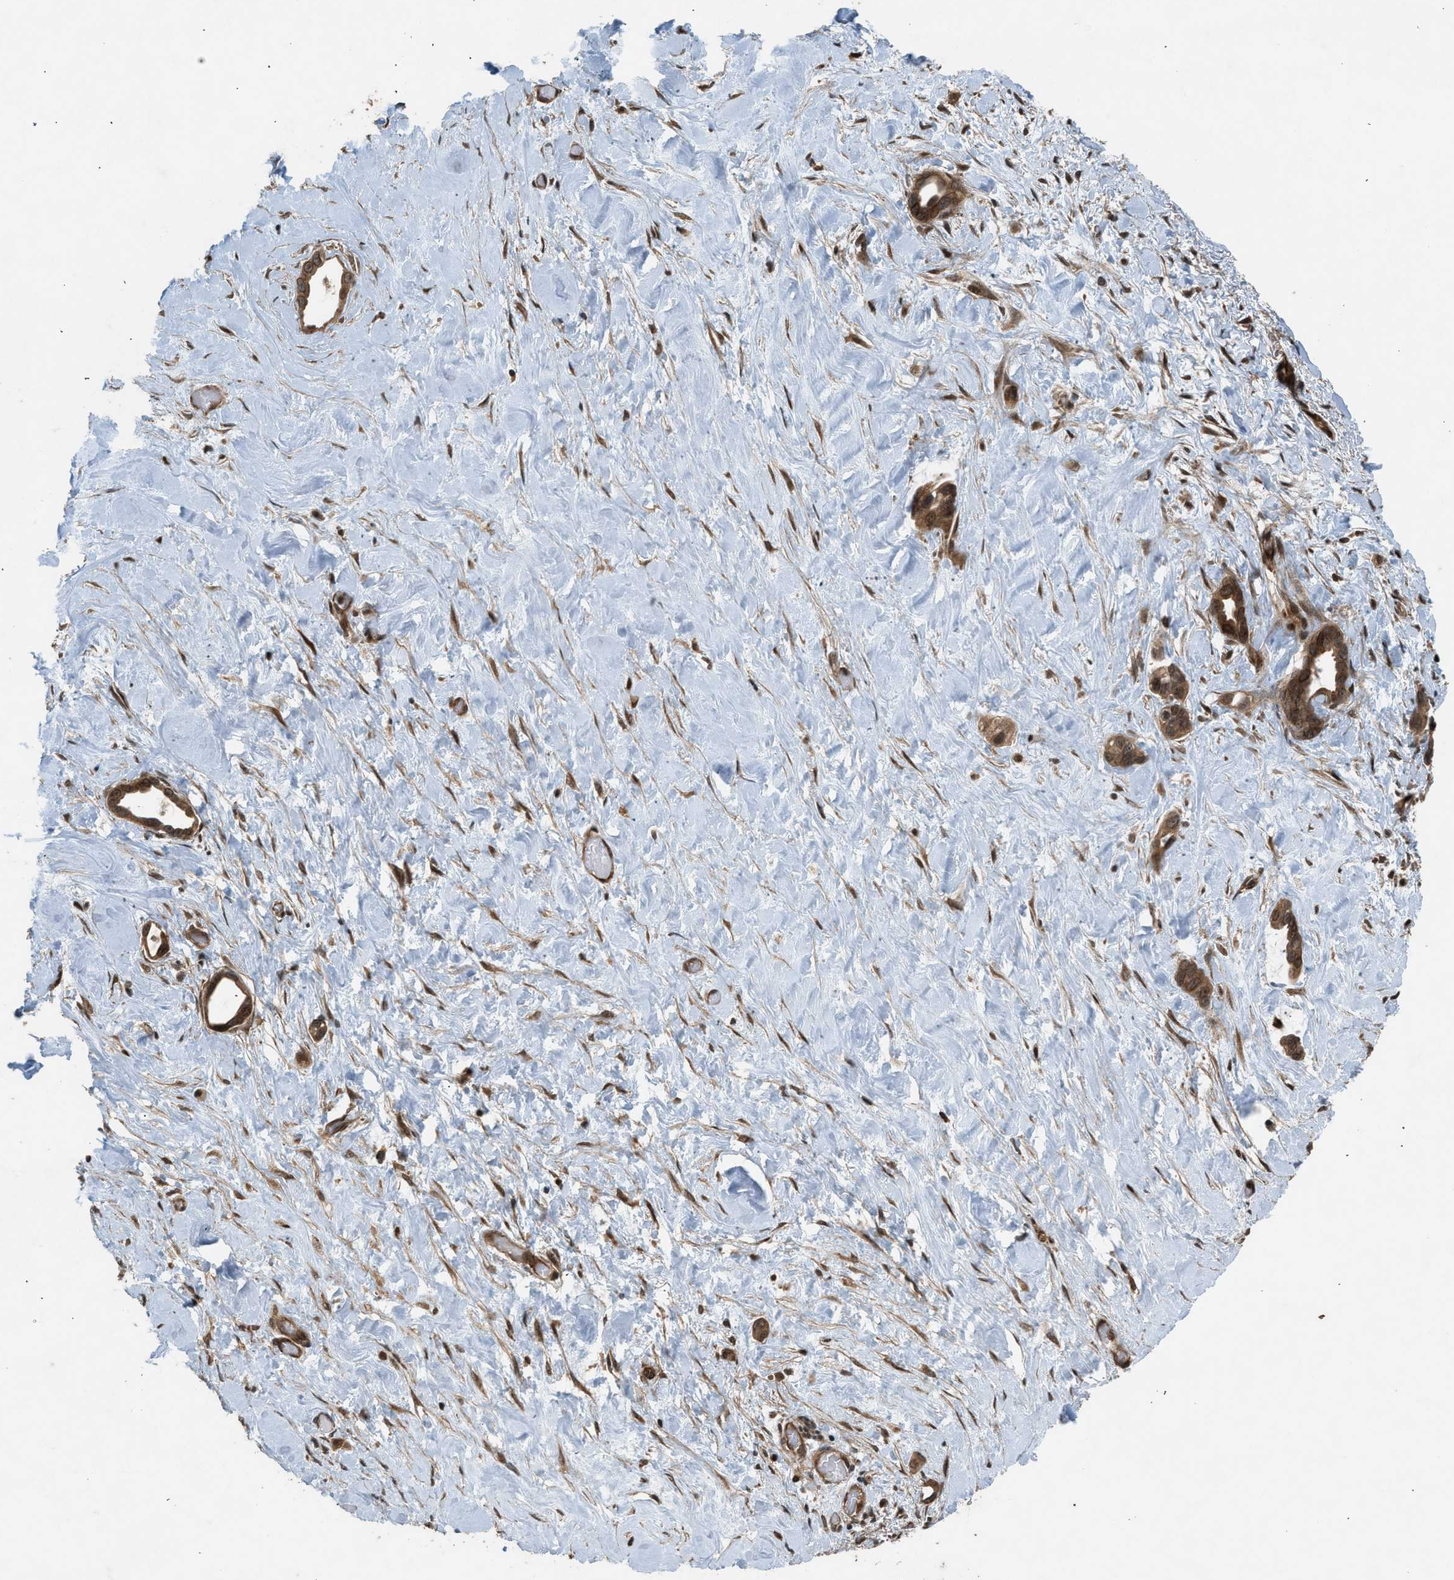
{"staining": {"intensity": "strong", "quantity": ">75%", "location": "cytoplasmic/membranous"}, "tissue": "liver cancer", "cell_type": "Tumor cells", "image_type": "cancer", "snomed": [{"axis": "morphology", "description": "Cholangiocarcinoma"}, {"axis": "topography", "description": "Liver"}], "caption": "Human liver cancer (cholangiocarcinoma) stained with a protein marker reveals strong staining in tumor cells.", "gene": "TXNL1", "patient": {"sex": "female", "age": 65}}